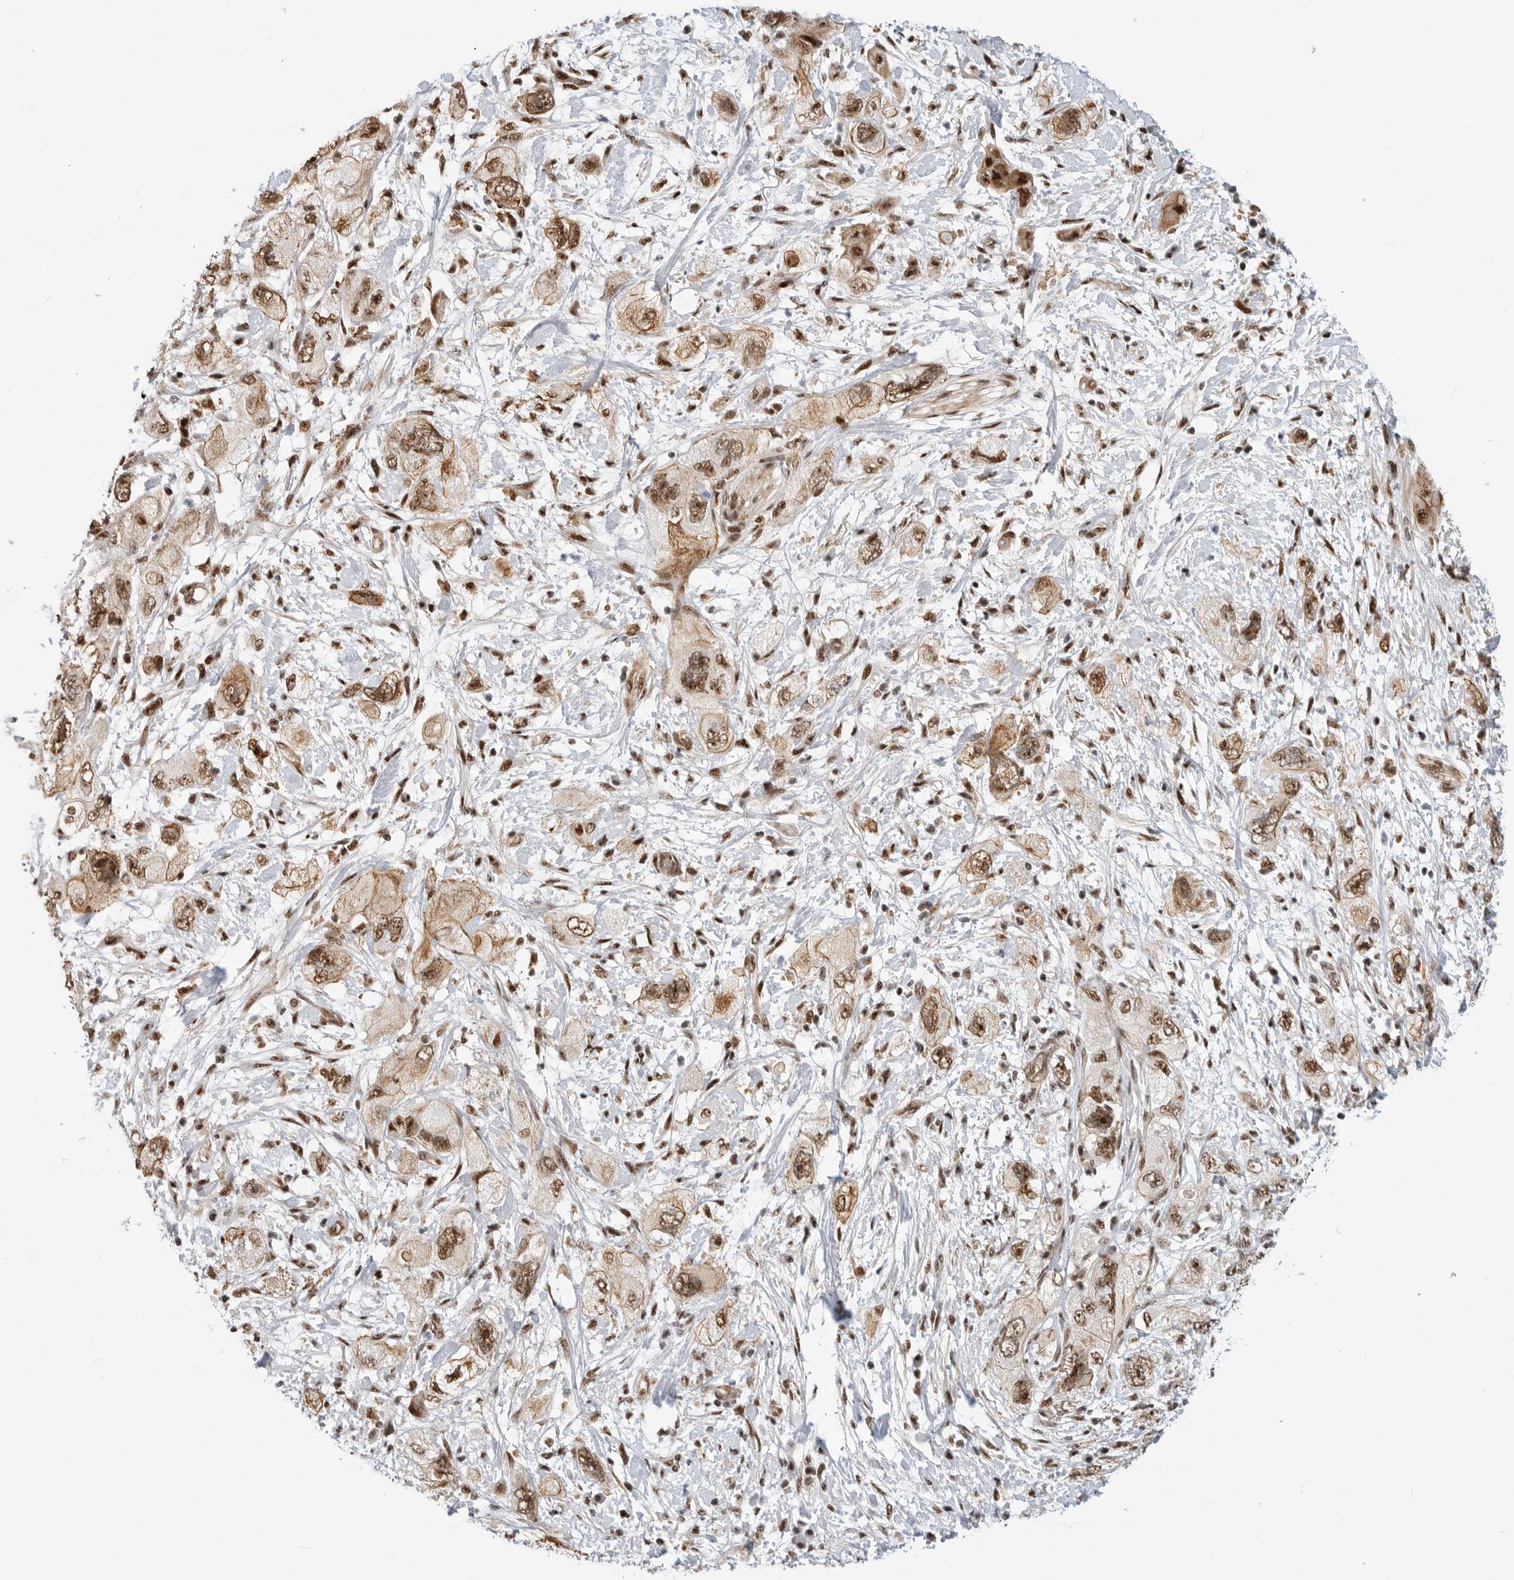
{"staining": {"intensity": "moderate", "quantity": ">75%", "location": "cytoplasmic/membranous,nuclear"}, "tissue": "pancreatic cancer", "cell_type": "Tumor cells", "image_type": "cancer", "snomed": [{"axis": "morphology", "description": "Adenocarcinoma, NOS"}, {"axis": "topography", "description": "Pancreas"}], "caption": "This photomicrograph exhibits immunohistochemistry (IHC) staining of adenocarcinoma (pancreatic), with medium moderate cytoplasmic/membranous and nuclear expression in approximately >75% of tumor cells.", "gene": "GPATCH2", "patient": {"sex": "female", "age": 73}}